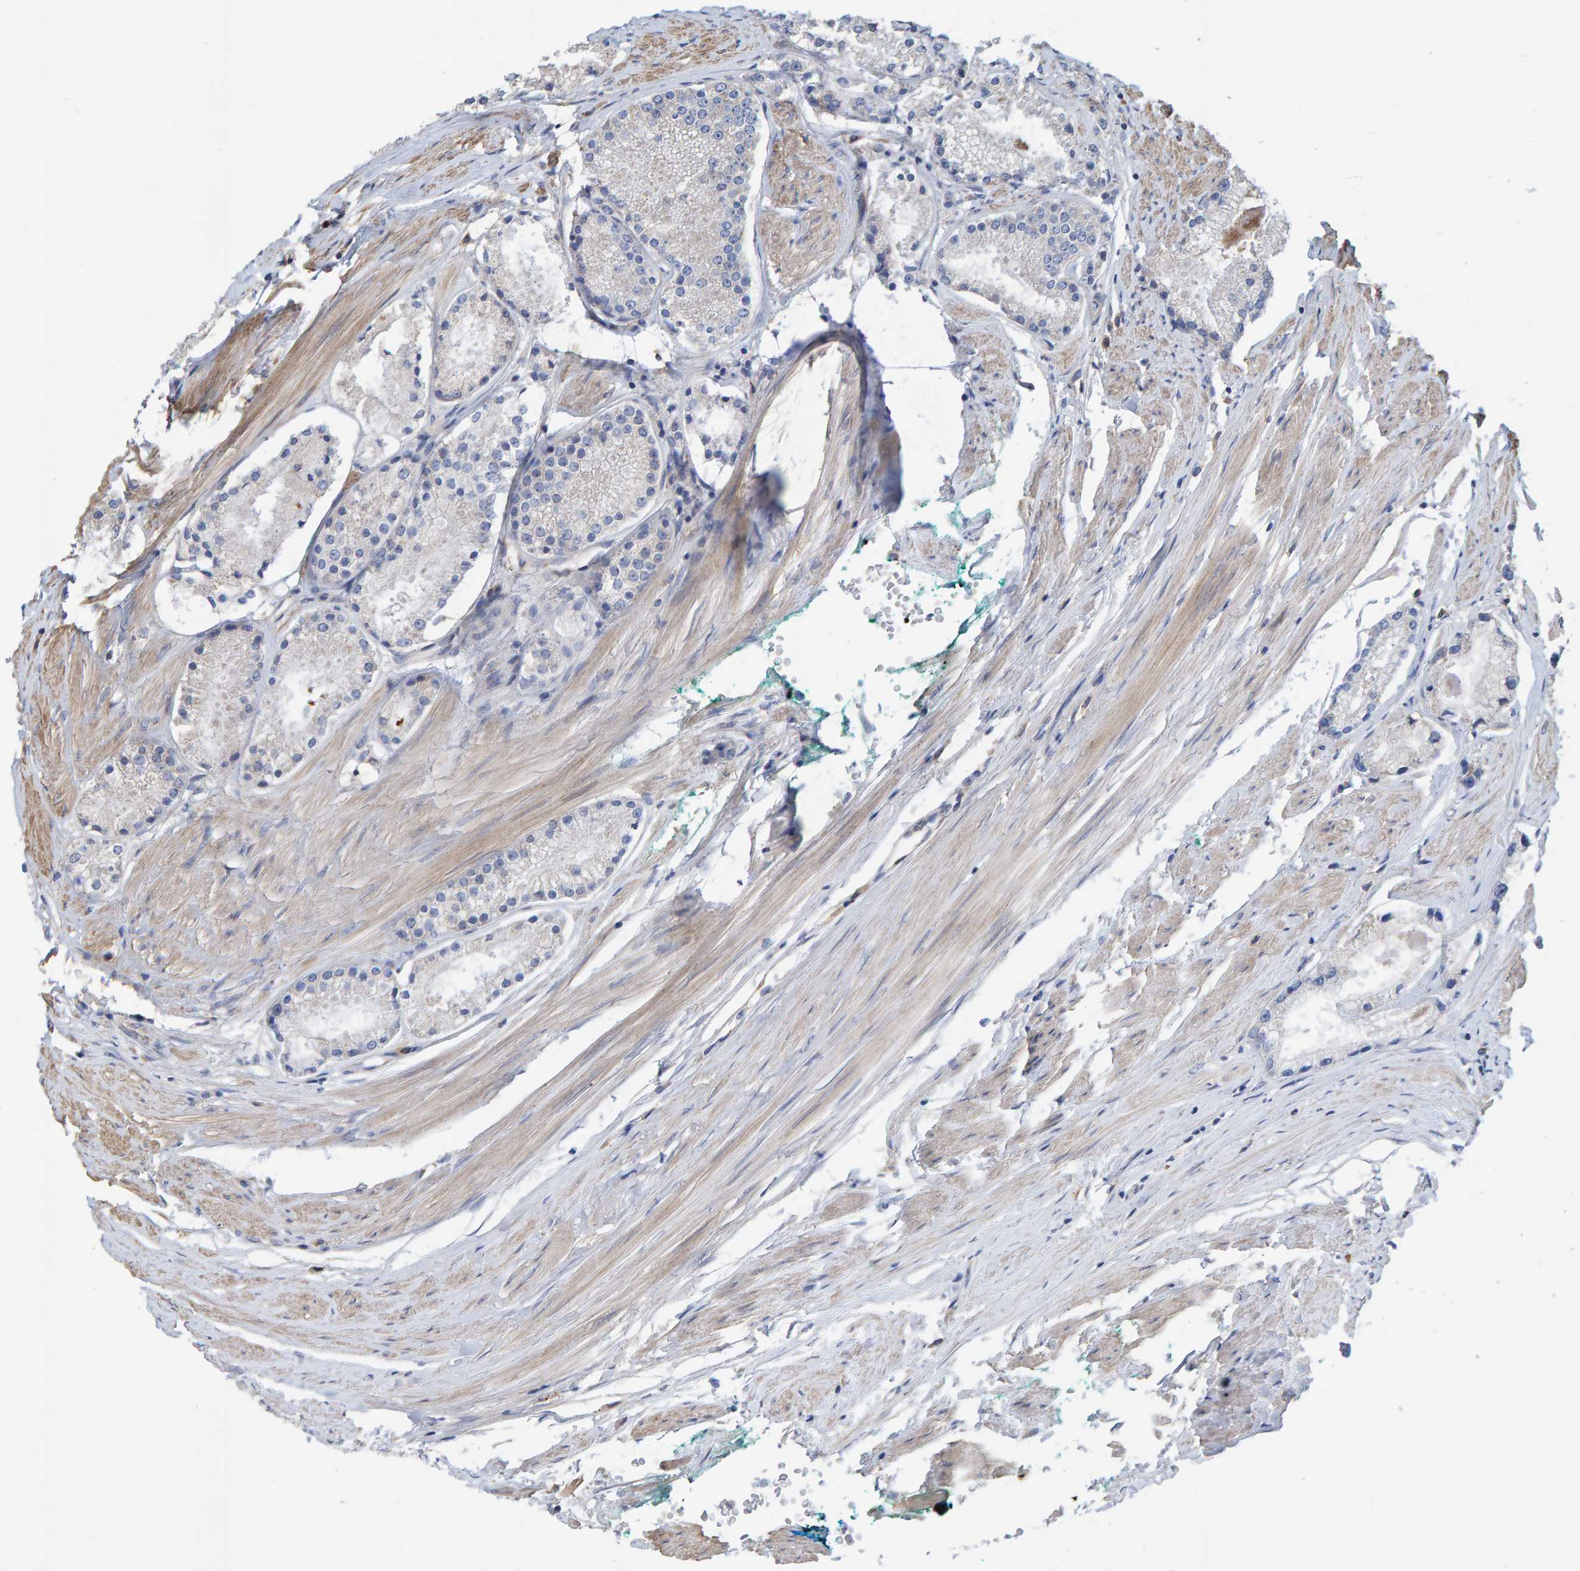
{"staining": {"intensity": "negative", "quantity": "none", "location": "none"}, "tissue": "prostate cancer", "cell_type": "Tumor cells", "image_type": "cancer", "snomed": [{"axis": "morphology", "description": "Adenocarcinoma, Low grade"}, {"axis": "topography", "description": "Prostate"}], "caption": "High power microscopy image of an immunohistochemistry photomicrograph of prostate cancer, revealing no significant positivity in tumor cells. (Stains: DAB (3,3'-diaminobenzidine) IHC with hematoxylin counter stain, Microscopy: brightfield microscopy at high magnification).", "gene": "KIAA0753", "patient": {"sex": "male", "age": 63}}